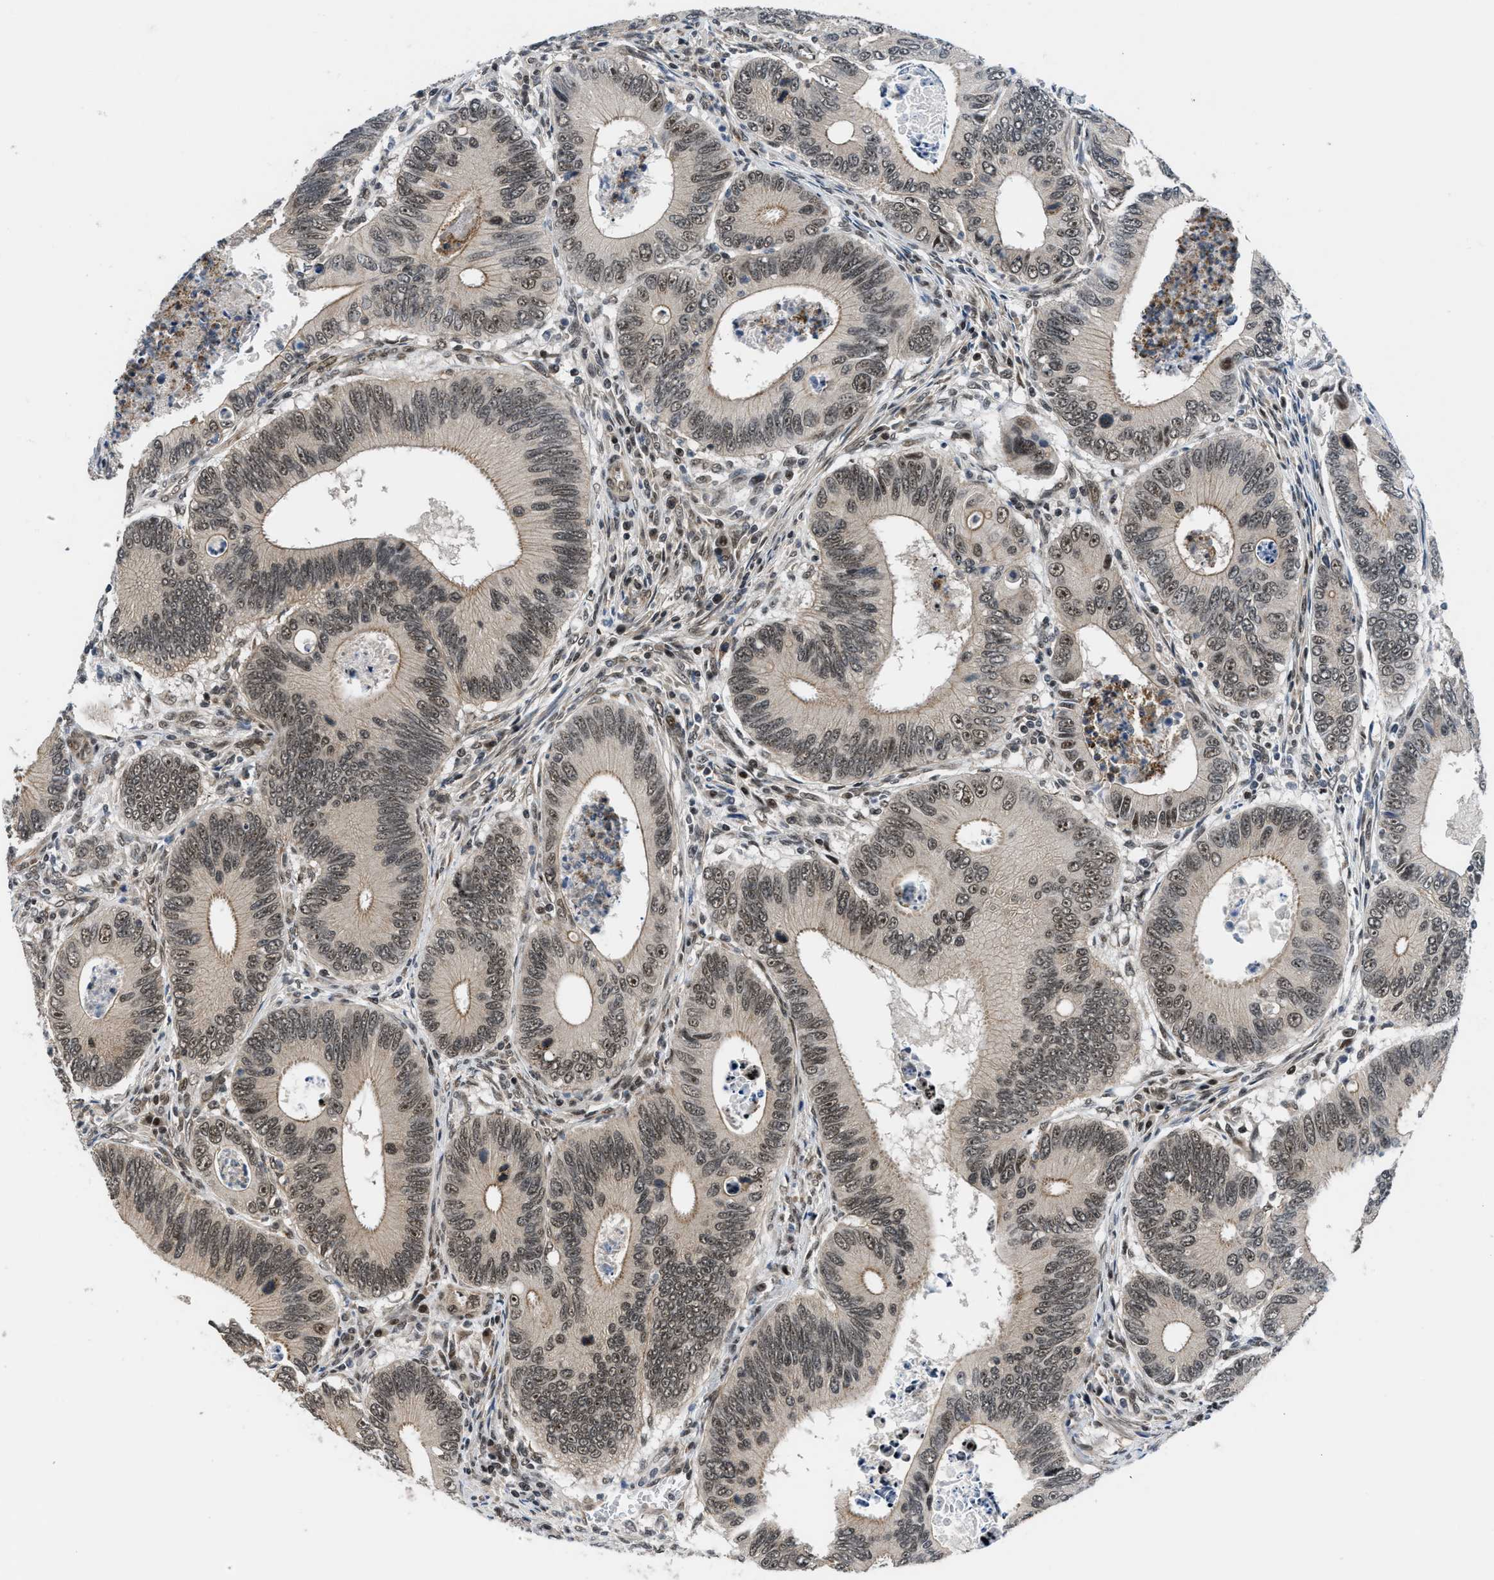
{"staining": {"intensity": "moderate", "quantity": ">75%", "location": "cytoplasmic/membranous,nuclear"}, "tissue": "colorectal cancer", "cell_type": "Tumor cells", "image_type": "cancer", "snomed": [{"axis": "morphology", "description": "Inflammation, NOS"}, {"axis": "morphology", "description": "Adenocarcinoma, NOS"}, {"axis": "topography", "description": "Colon"}], "caption": "Immunohistochemical staining of human colorectal cancer reveals medium levels of moderate cytoplasmic/membranous and nuclear positivity in about >75% of tumor cells.", "gene": "SETD5", "patient": {"sex": "male", "age": 72}}